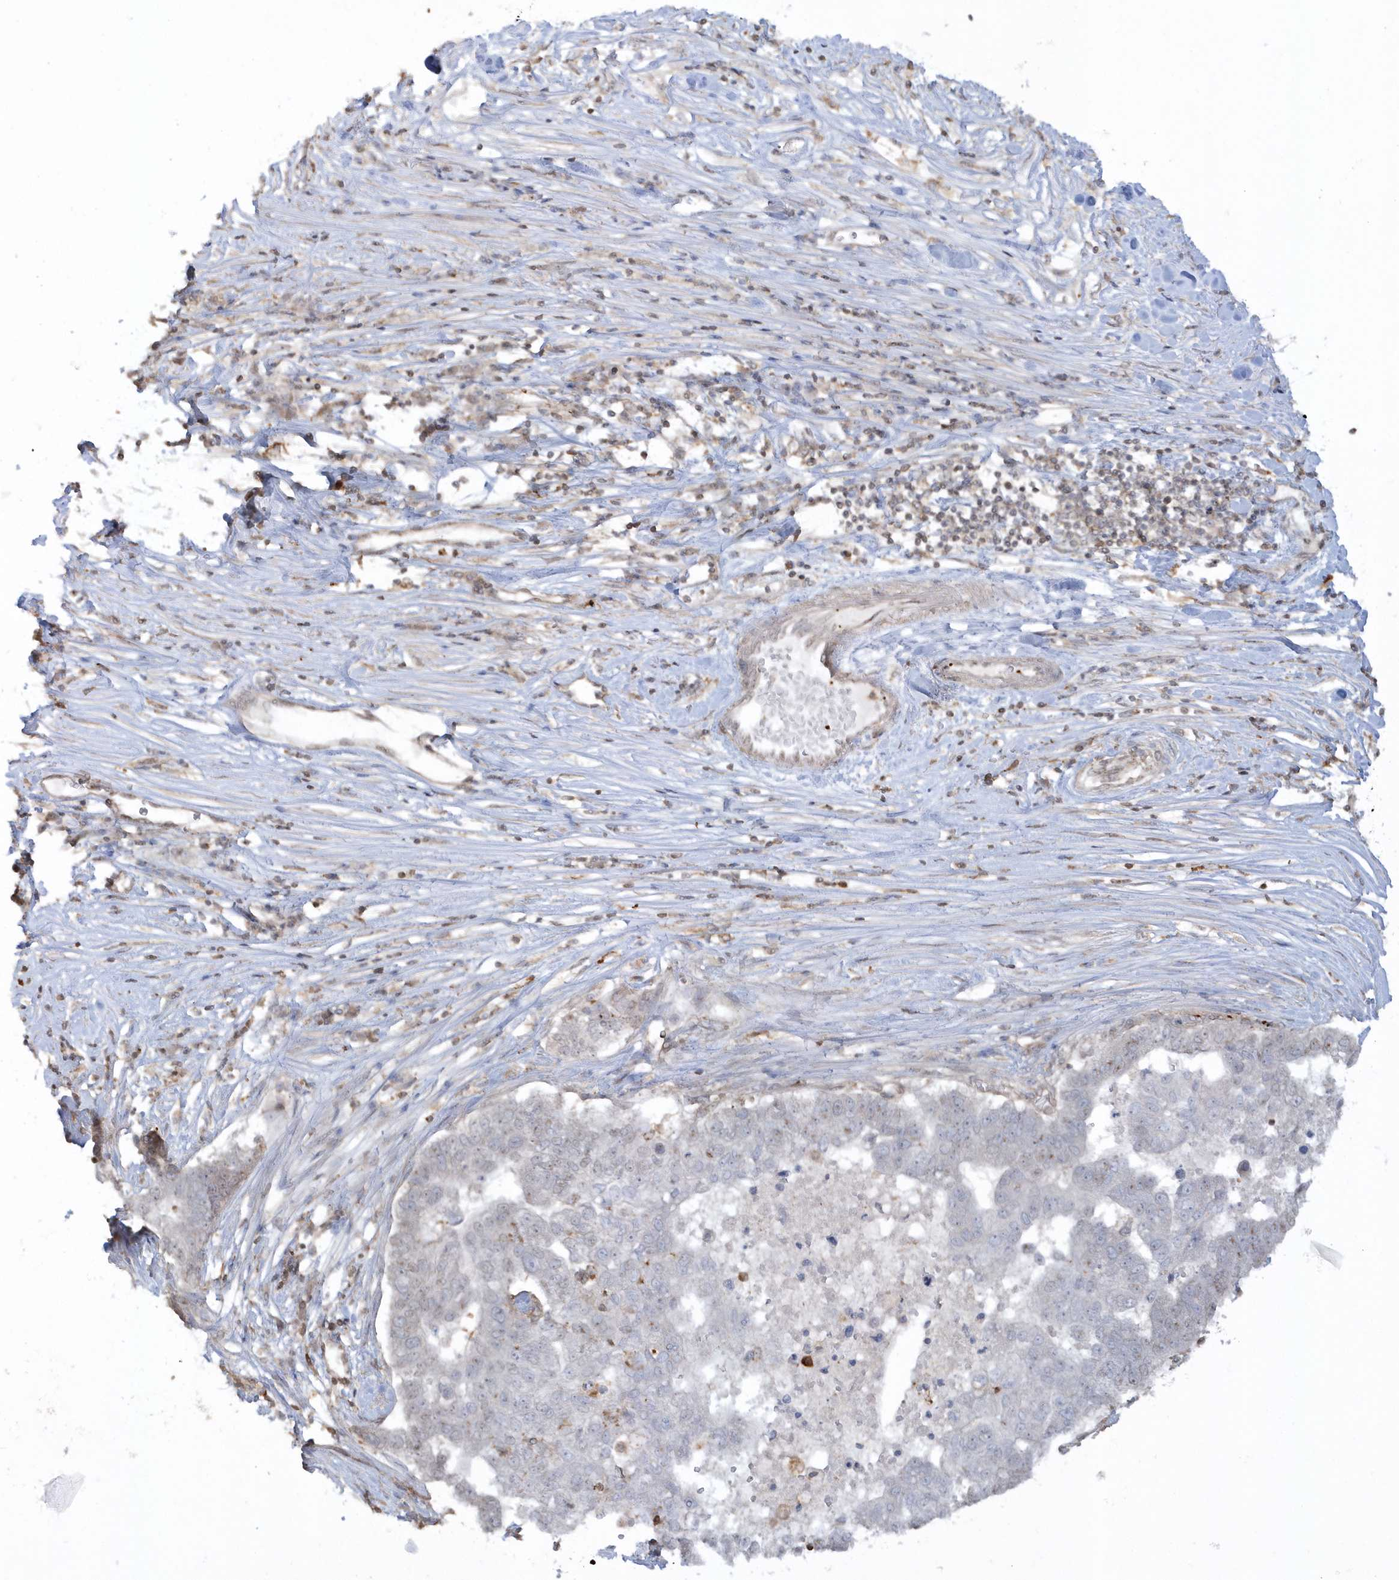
{"staining": {"intensity": "negative", "quantity": "none", "location": "none"}, "tissue": "pancreatic cancer", "cell_type": "Tumor cells", "image_type": "cancer", "snomed": [{"axis": "morphology", "description": "Adenocarcinoma, NOS"}, {"axis": "topography", "description": "Pancreas"}], "caption": "Immunohistochemistry histopathology image of human pancreatic cancer (adenocarcinoma) stained for a protein (brown), which demonstrates no staining in tumor cells. Nuclei are stained in blue.", "gene": "BSN", "patient": {"sex": "female", "age": 61}}